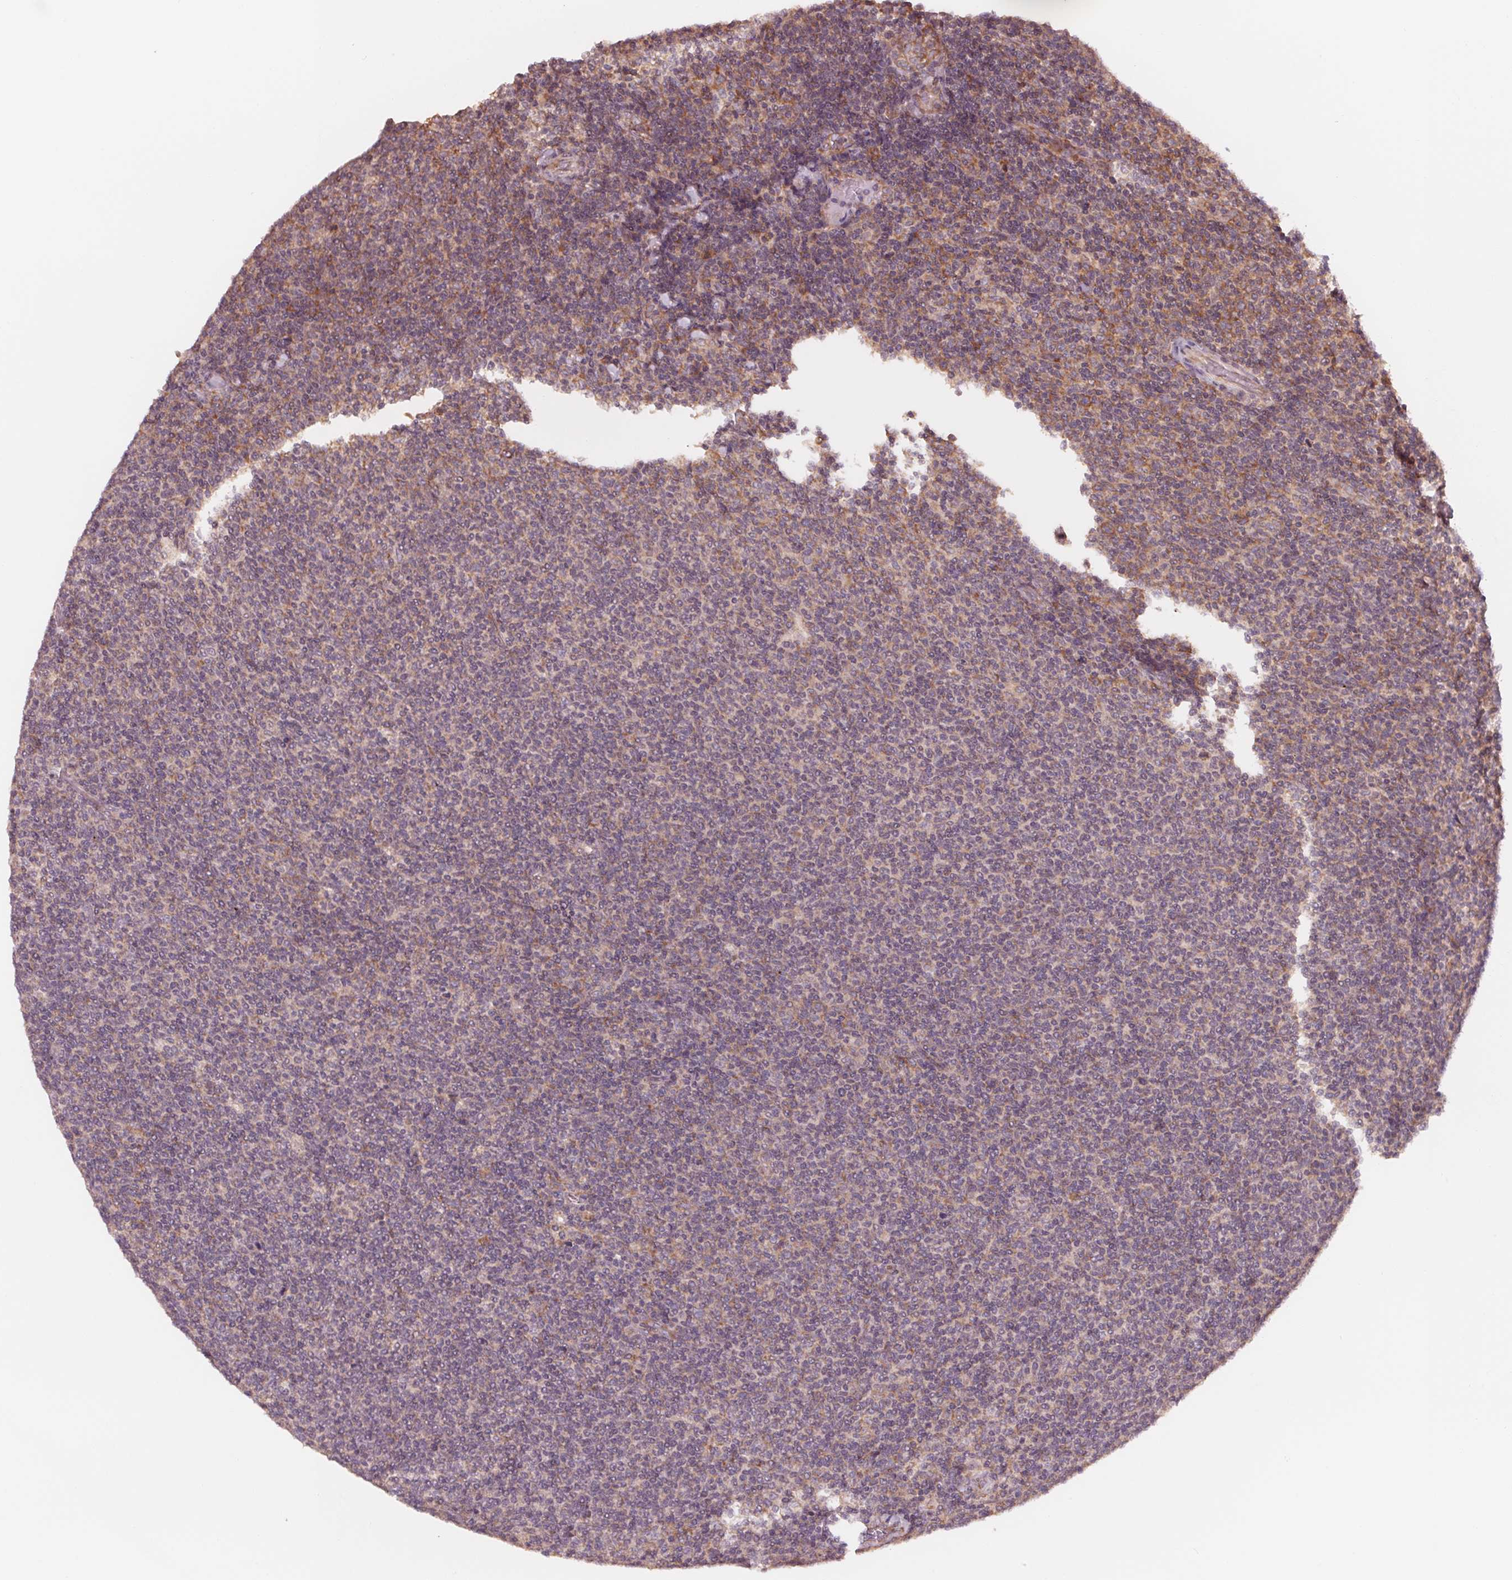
{"staining": {"intensity": "negative", "quantity": "none", "location": "none"}, "tissue": "lymphoma", "cell_type": "Tumor cells", "image_type": "cancer", "snomed": [{"axis": "morphology", "description": "Malignant lymphoma, non-Hodgkin's type, Low grade"}, {"axis": "topography", "description": "Lymph node"}], "caption": "Lymphoma stained for a protein using immunohistochemistry reveals no positivity tumor cells.", "gene": "GIGYF2", "patient": {"sex": "male", "age": 52}}